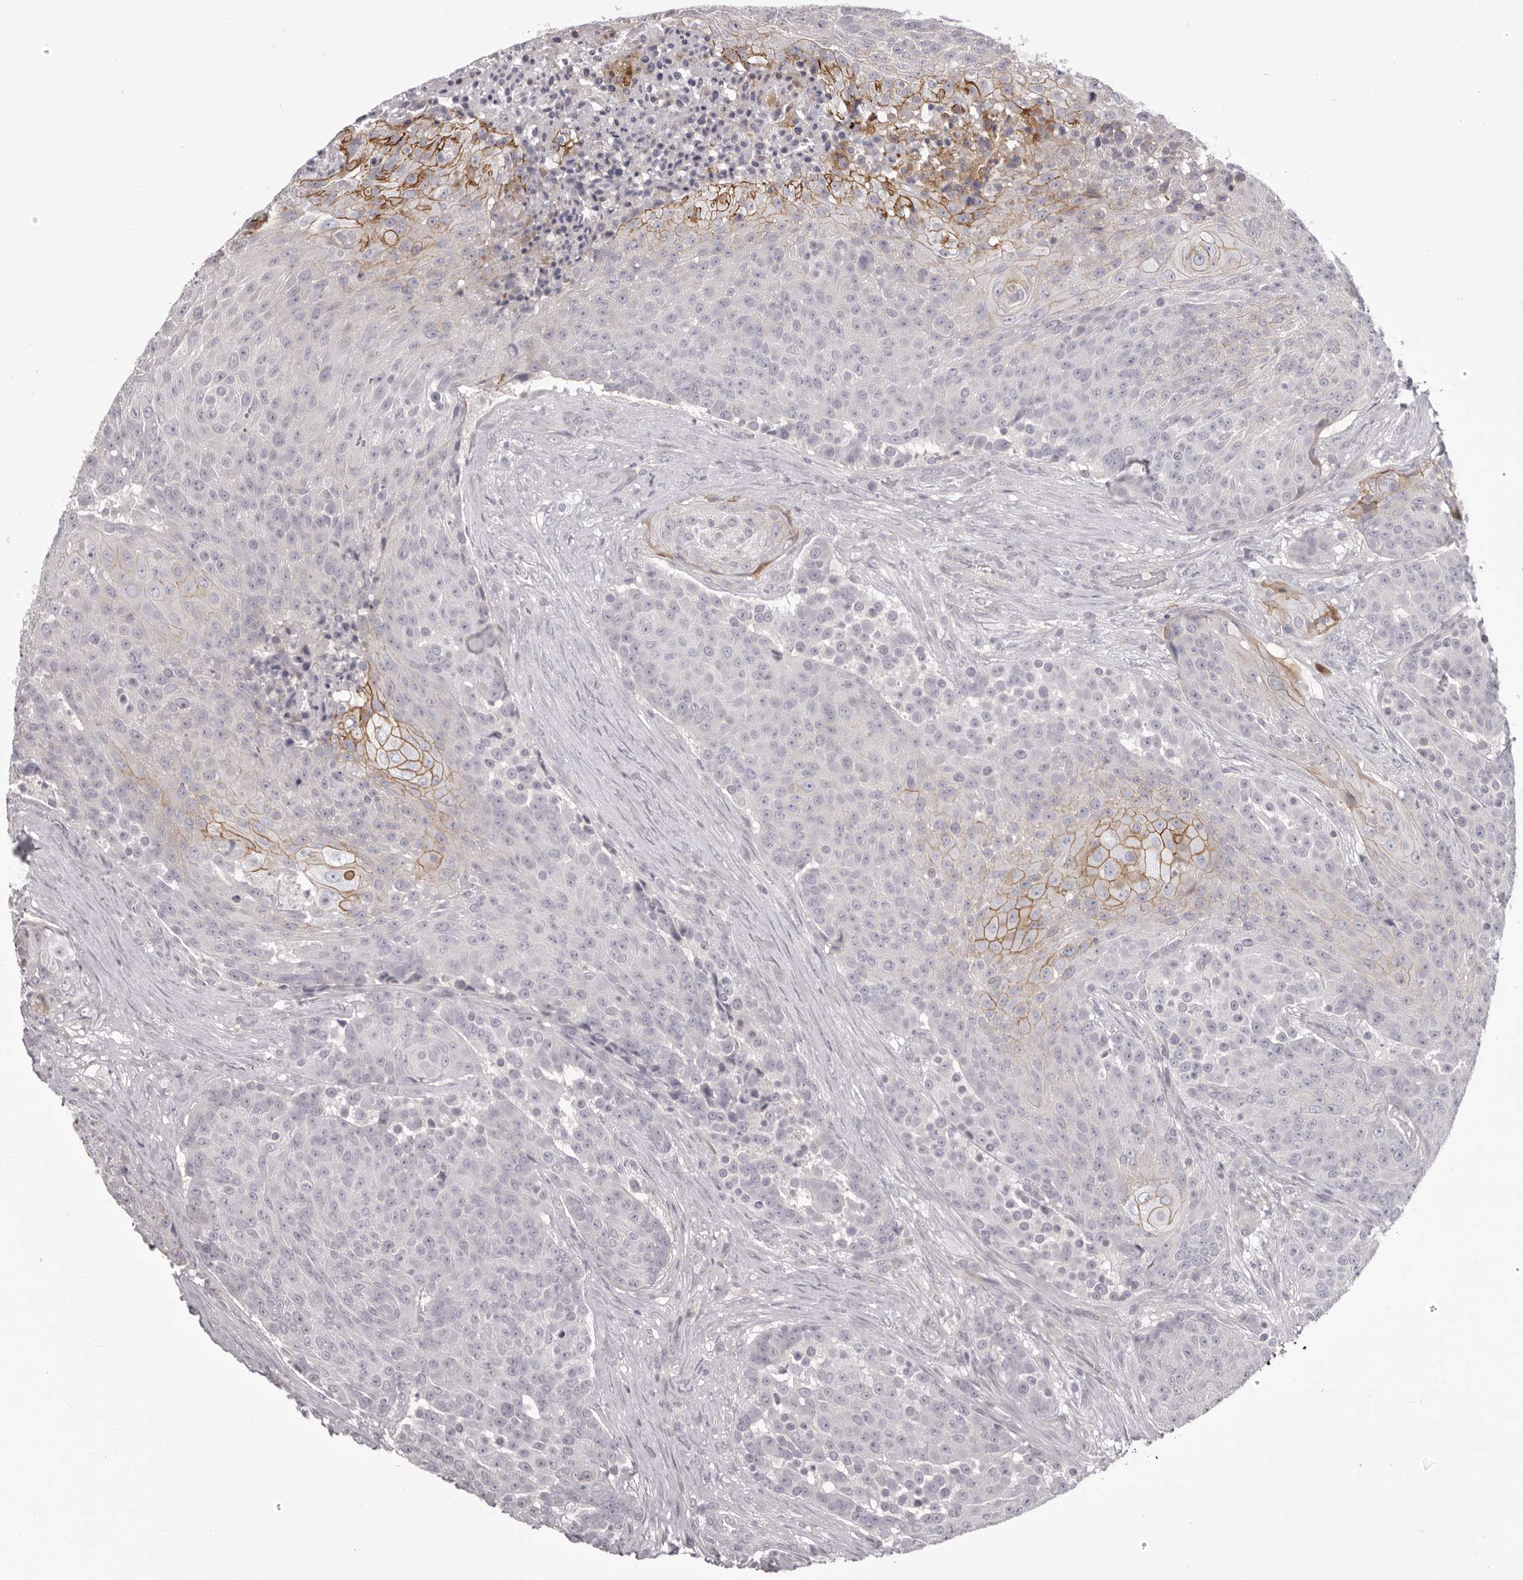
{"staining": {"intensity": "moderate", "quantity": "<25%", "location": "cytoplasmic/membranous"}, "tissue": "urothelial cancer", "cell_type": "Tumor cells", "image_type": "cancer", "snomed": [{"axis": "morphology", "description": "Urothelial carcinoma, High grade"}, {"axis": "topography", "description": "Urinary bladder"}], "caption": "Immunohistochemical staining of urothelial cancer exhibits low levels of moderate cytoplasmic/membranous positivity in about <25% of tumor cells. (brown staining indicates protein expression, while blue staining denotes nuclei).", "gene": "OTUD3", "patient": {"sex": "female", "age": 63}}